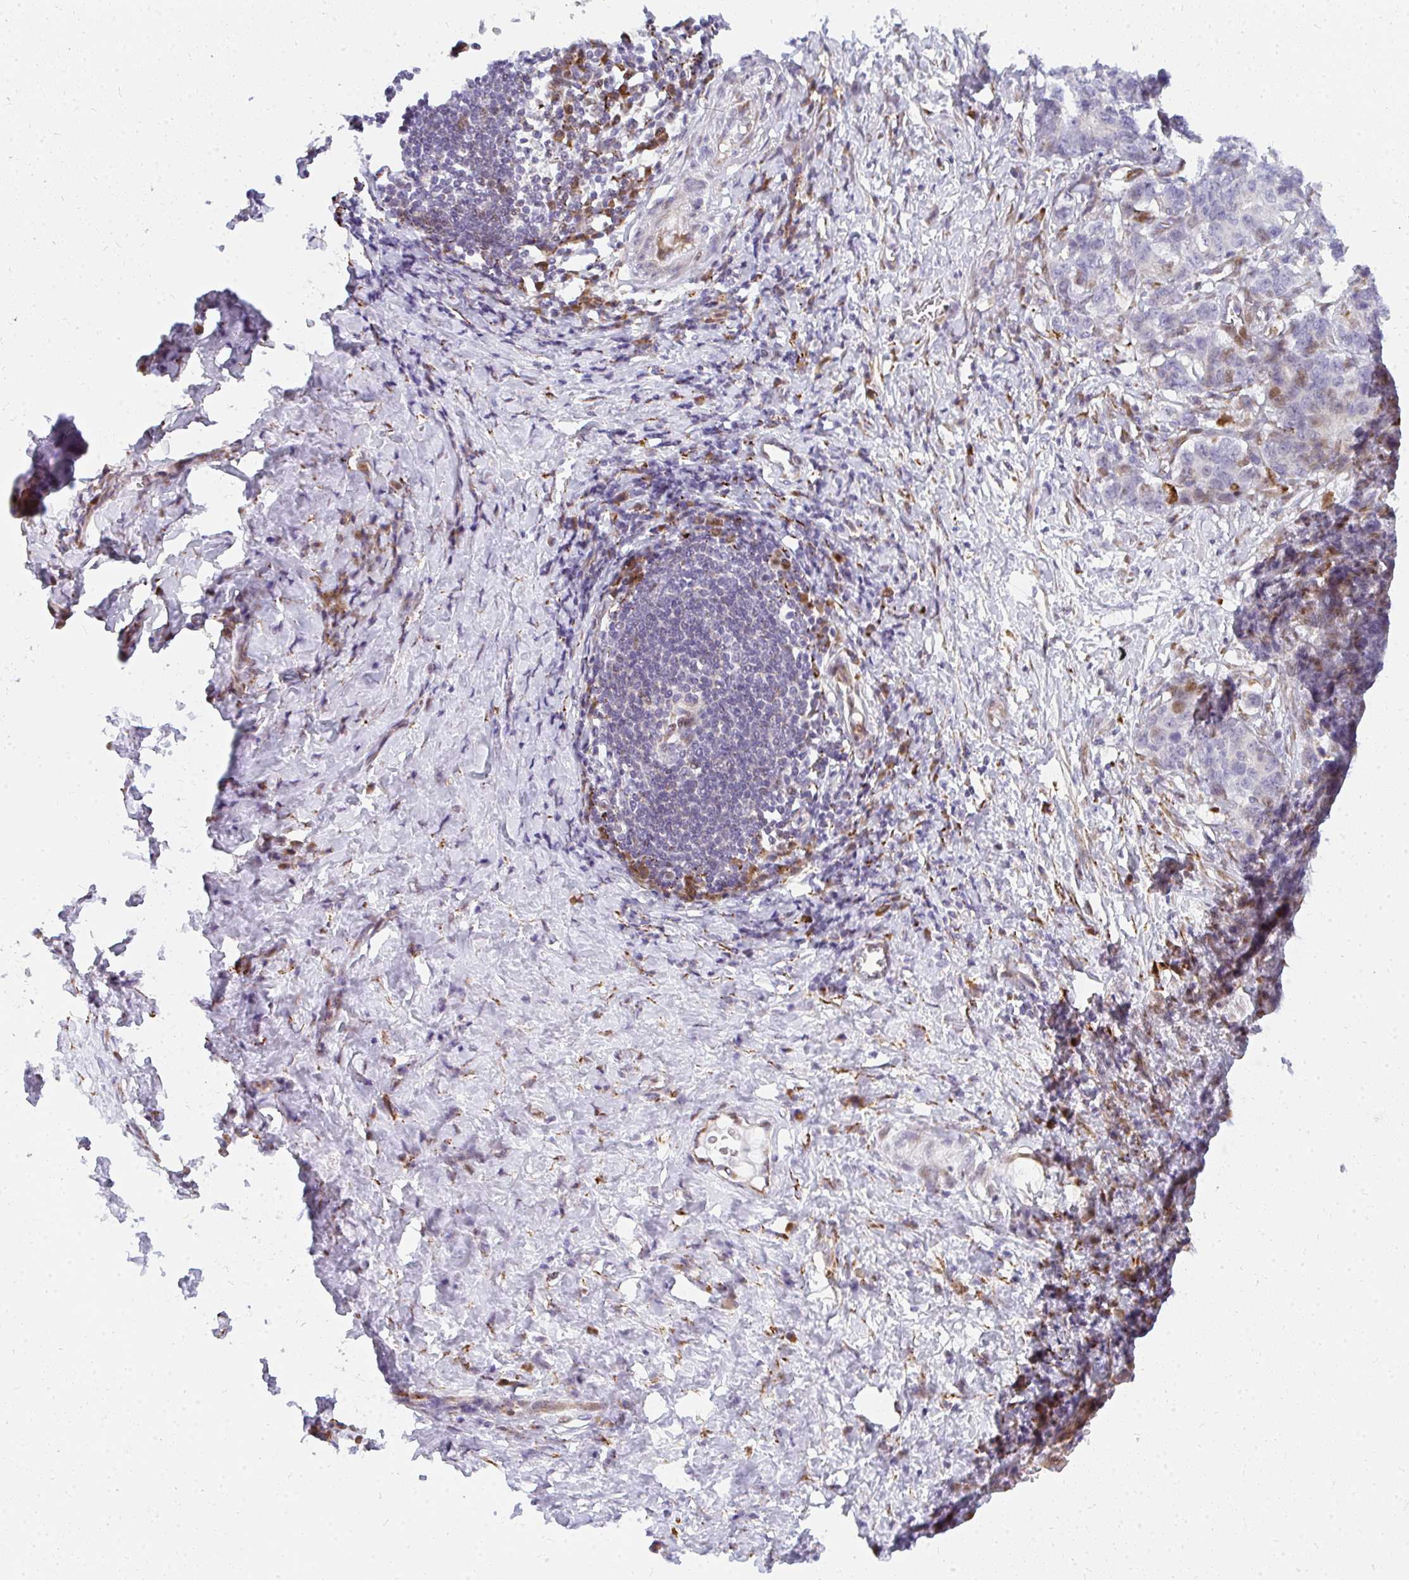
{"staining": {"intensity": "moderate", "quantity": "<25%", "location": "nuclear"}, "tissue": "stomach cancer", "cell_type": "Tumor cells", "image_type": "cancer", "snomed": [{"axis": "morphology", "description": "Normal tissue, NOS"}, {"axis": "morphology", "description": "Adenocarcinoma, NOS"}, {"axis": "topography", "description": "Stomach"}], "caption": "Immunohistochemical staining of adenocarcinoma (stomach) displays moderate nuclear protein expression in about <25% of tumor cells.", "gene": "PLA2G5", "patient": {"sex": "female", "age": 64}}